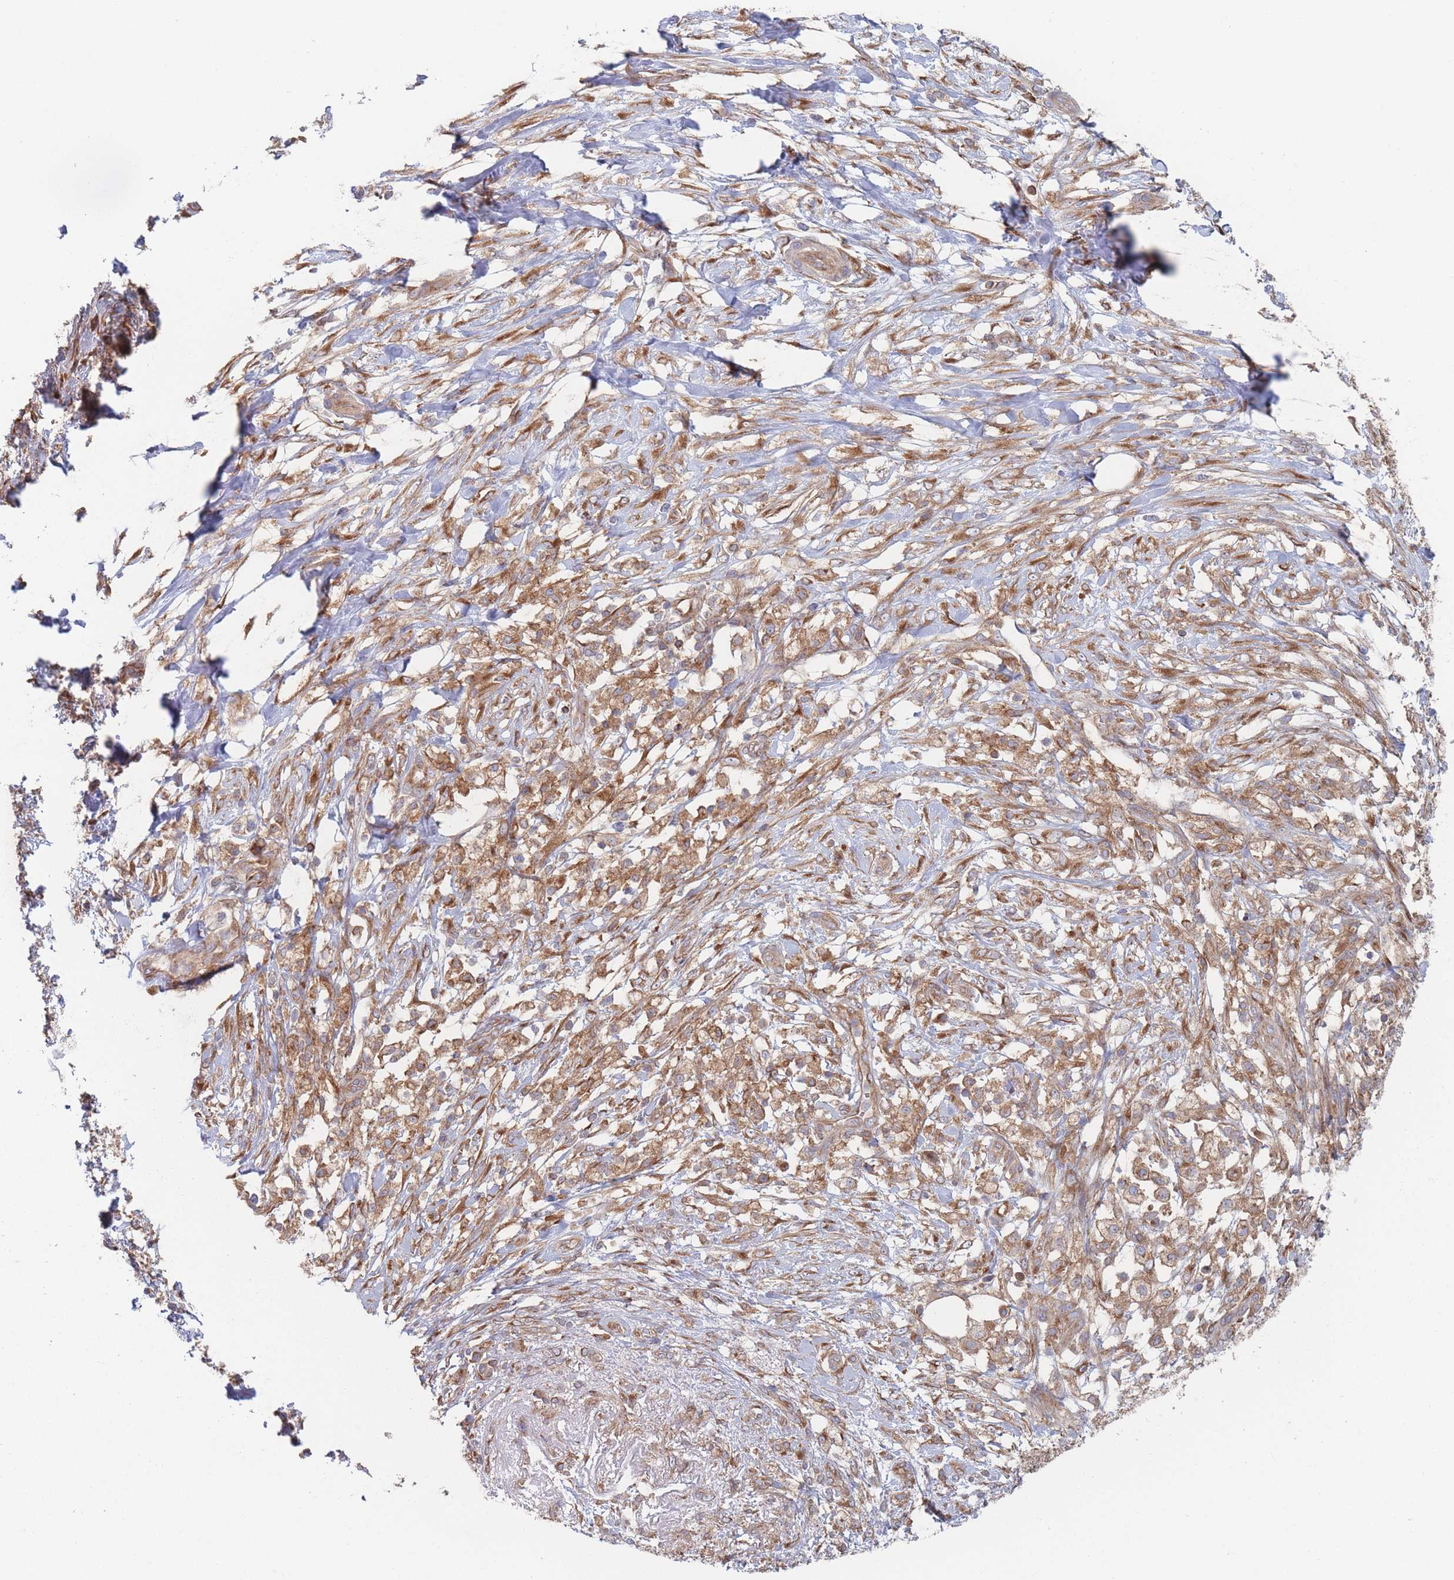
{"staining": {"intensity": "moderate", "quantity": ">75%", "location": "cytoplasmic/membranous"}, "tissue": "pancreatic cancer", "cell_type": "Tumor cells", "image_type": "cancer", "snomed": [{"axis": "morphology", "description": "Adenocarcinoma, NOS"}, {"axis": "topography", "description": "Pancreas"}], "caption": "Moderate cytoplasmic/membranous staining for a protein is identified in about >75% of tumor cells of pancreatic adenocarcinoma using immunohistochemistry (IHC).", "gene": "KDSR", "patient": {"sex": "female", "age": 72}}